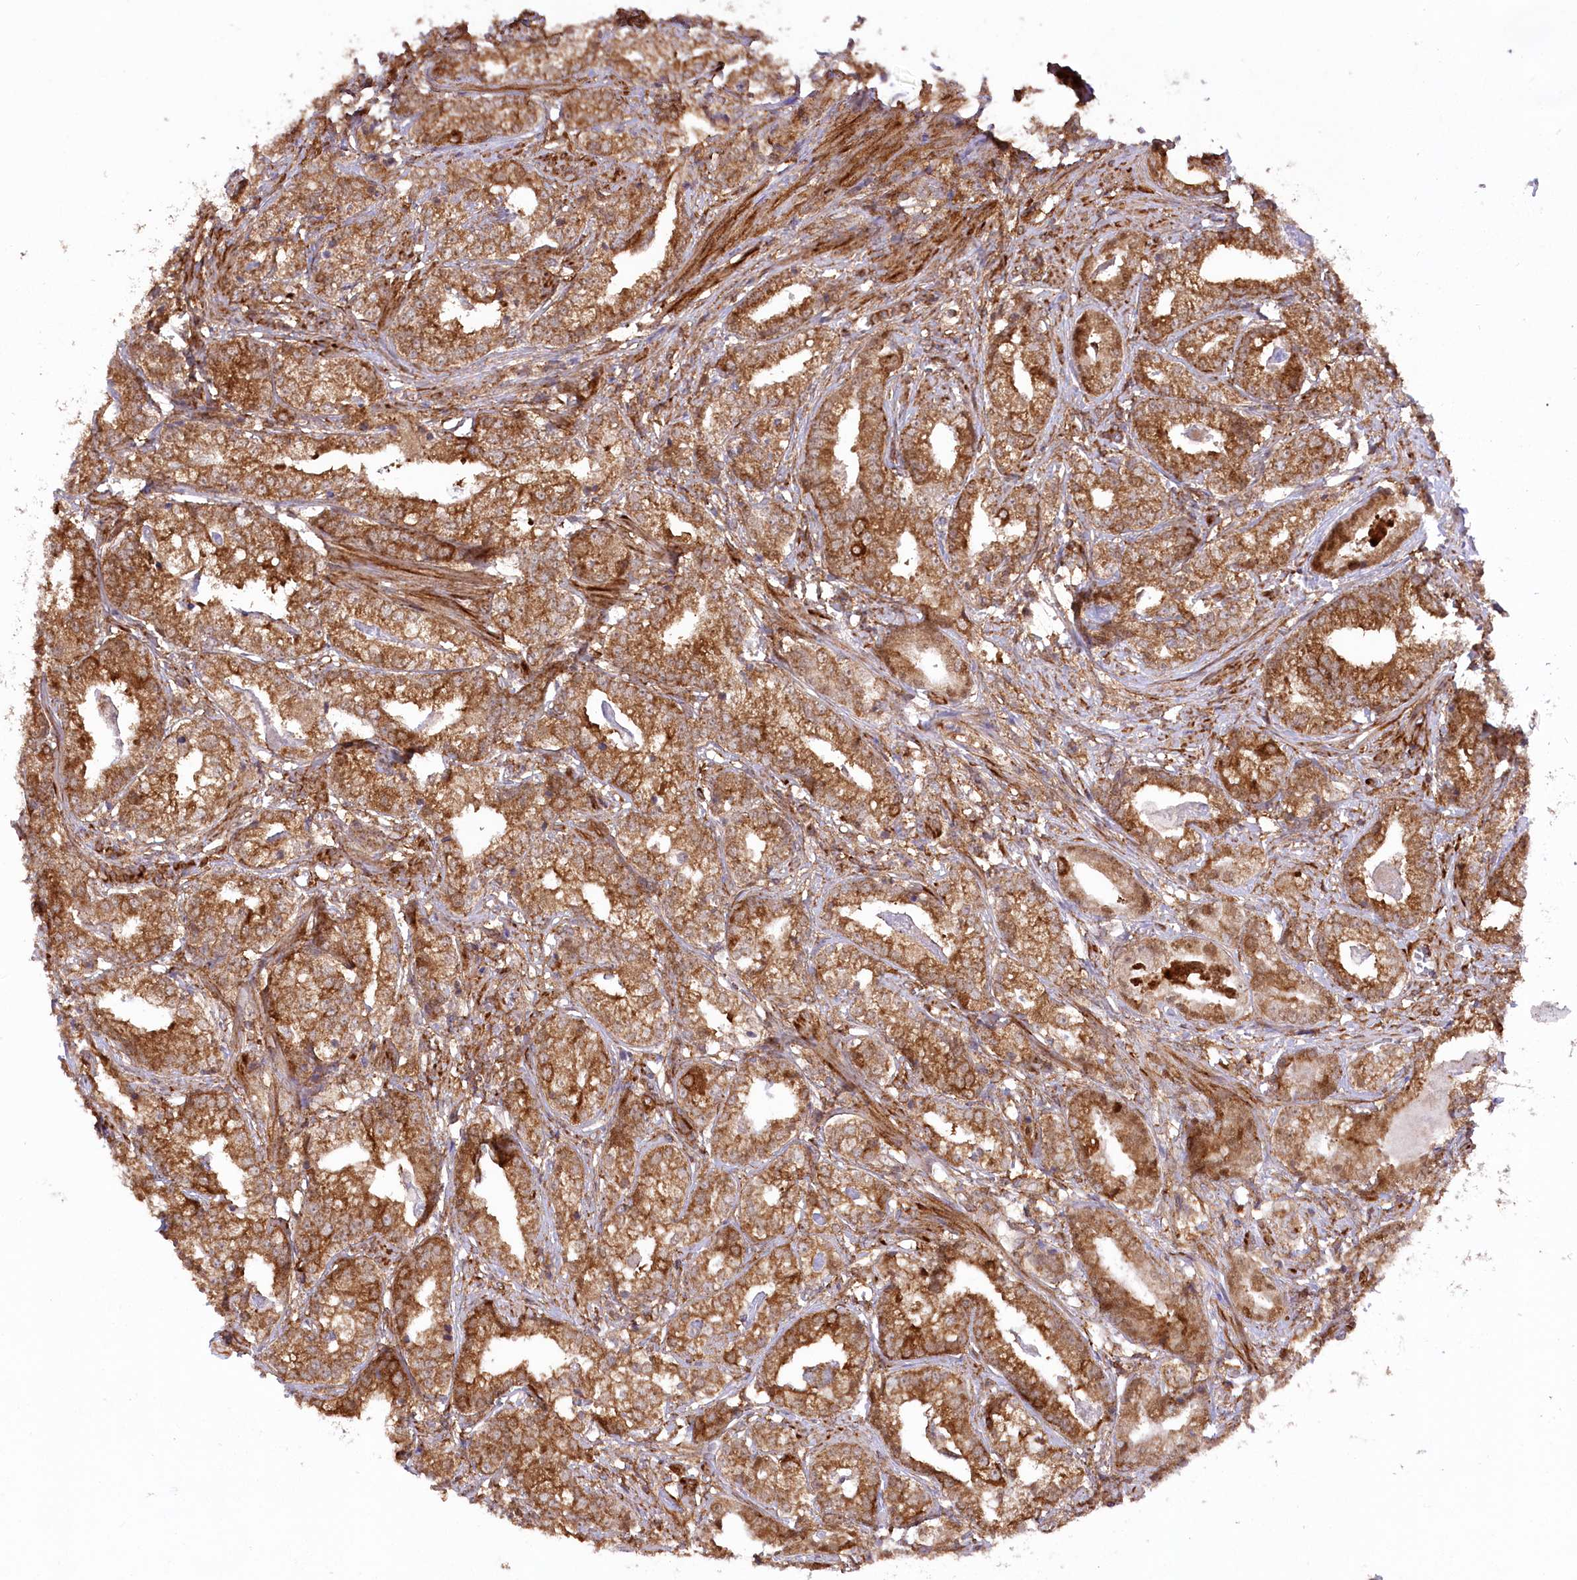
{"staining": {"intensity": "moderate", "quantity": ">75%", "location": "cytoplasmic/membranous"}, "tissue": "prostate cancer", "cell_type": "Tumor cells", "image_type": "cancer", "snomed": [{"axis": "morphology", "description": "Adenocarcinoma, High grade"}, {"axis": "topography", "description": "Prostate"}], "caption": "DAB immunohistochemical staining of prostate adenocarcinoma (high-grade) reveals moderate cytoplasmic/membranous protein positivity in approximately >75% of tumor cells.", "gene": "CCDC91", "patient": {"sex": "male", "age": 69}}